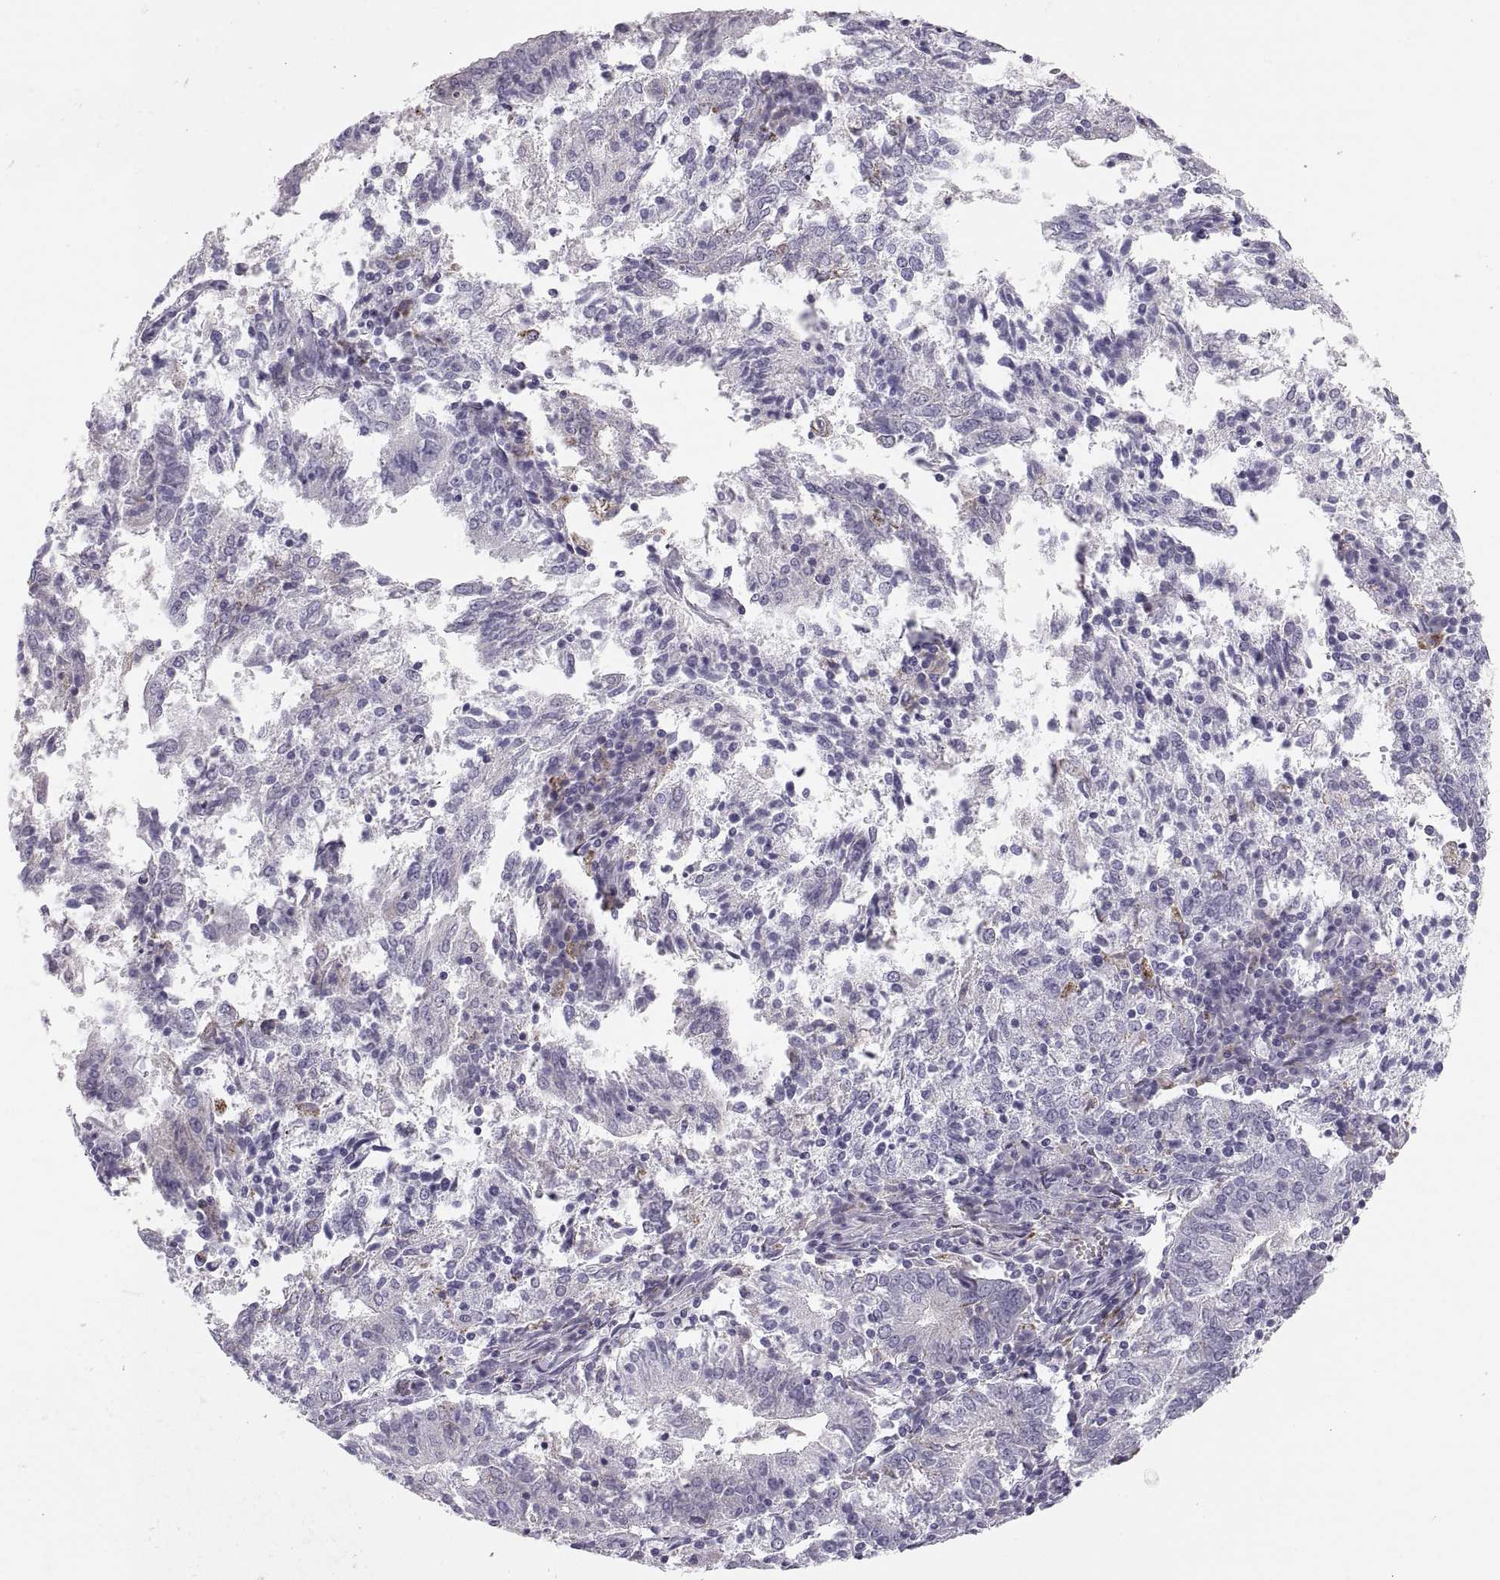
{"staining": {"intensity": "negative", "quantity": "none", "location": "none"}, "tissue": "endometrial cancer", "cell_type": "Tumor cells", "image_type": "cancer", "snomed": [{"axis": "morphology", "description": "Adenocarcinoma, NOS"}, {"axis": "topography", "description": "Endometrium"}], "caption": "A photomicrograph of human endometrial cancer is negative for staining in tumor cells. The staining is performed using DAB brown chromogen with nuclei counter-stained in using hematoxylin.", "gene": "COL9A3", "patient": {"sex": "female", "age": 82}}